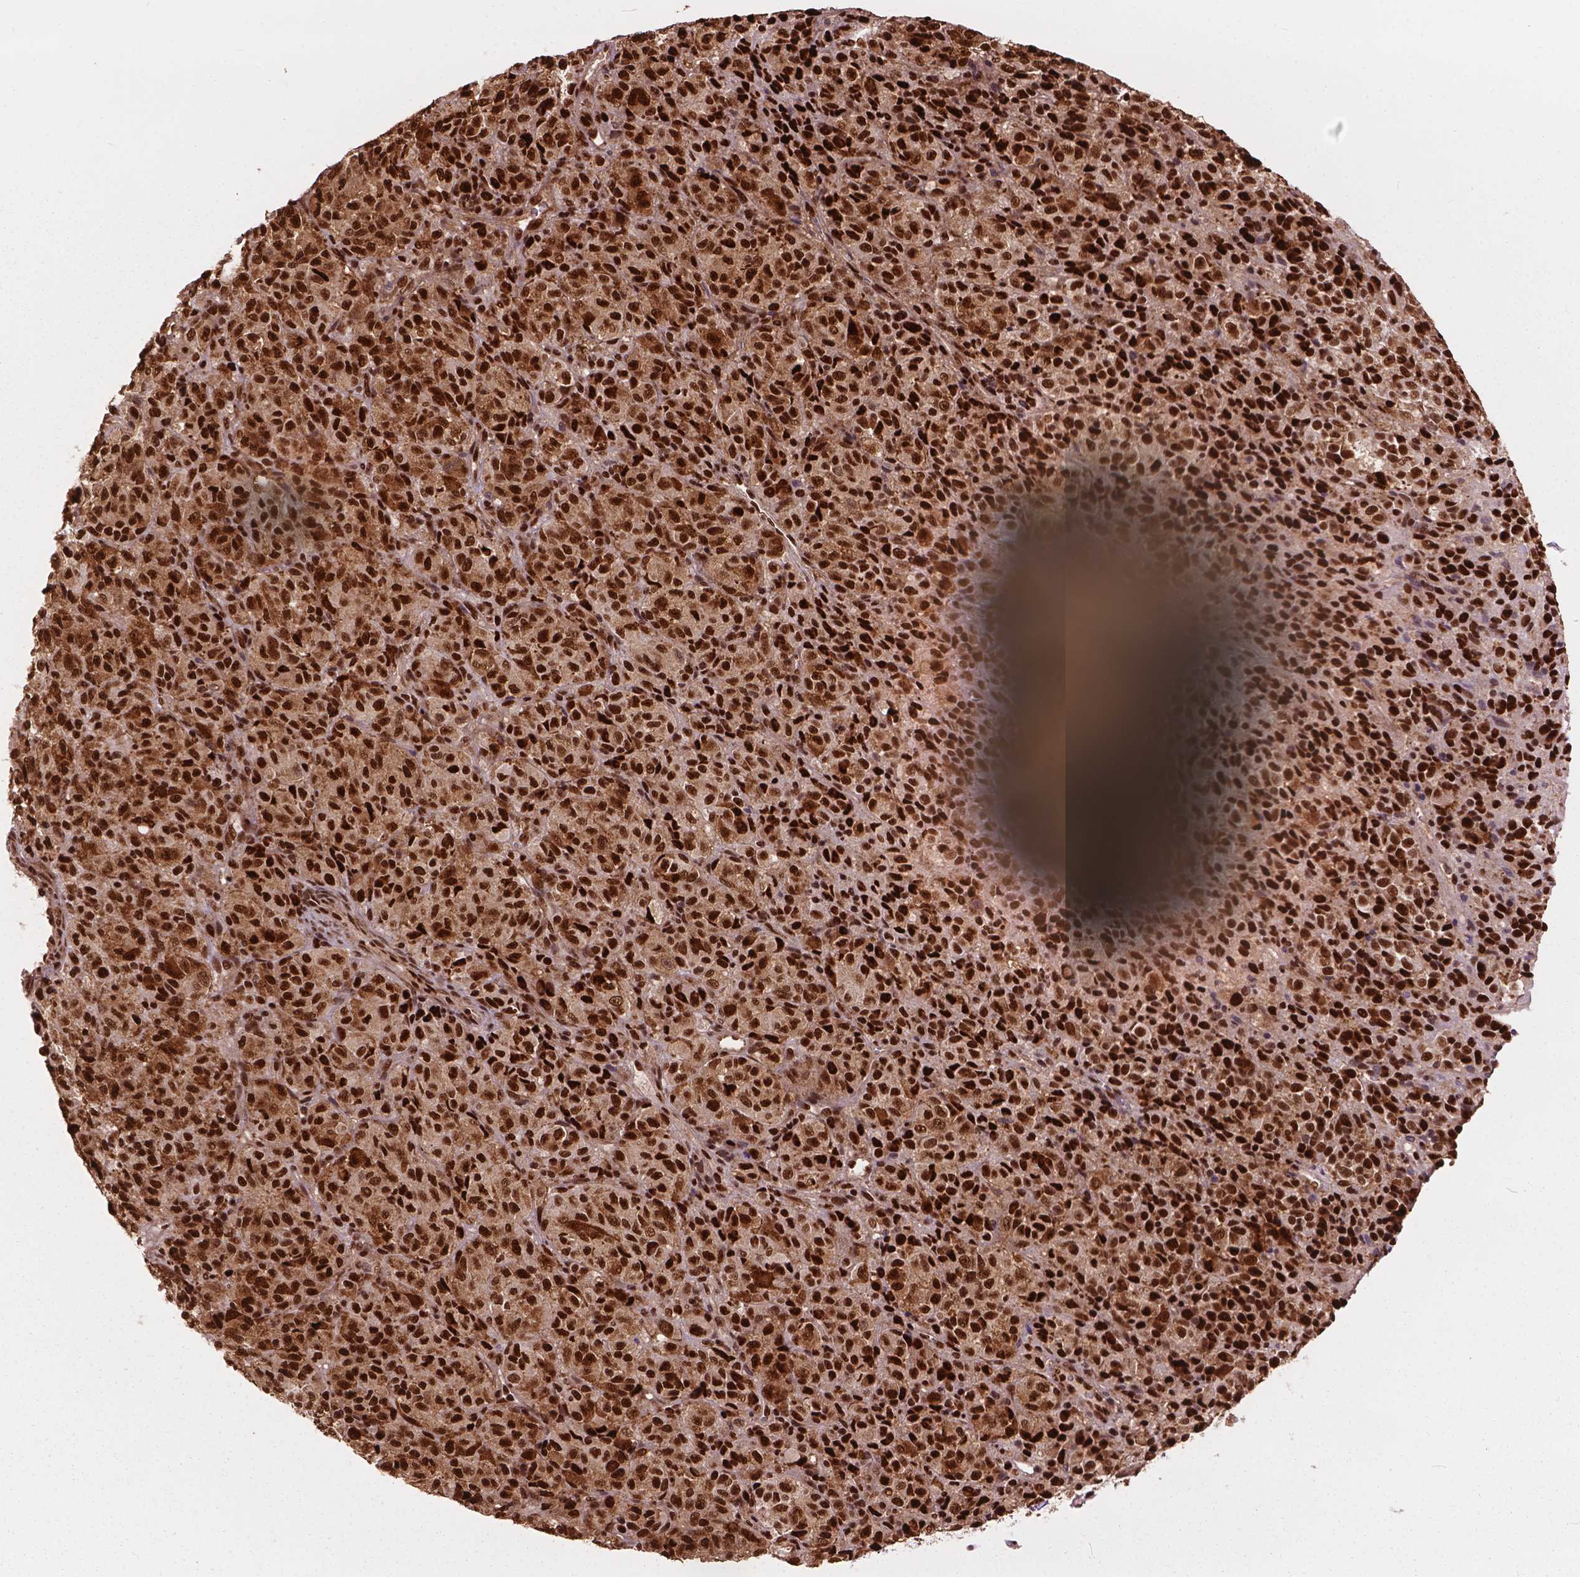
{"staining": {"intensity": "strong", "quantity": ">75%", "location": "cytoplasmic/membranous,nuclear"}, "tissue": "melanoma", "cell_type": "Tumor cells", "image_type": "cancer", "snomed": [{"axis": "morphology", "description": "Malignant melanoma, Metastatic site"}, {"axis": "topography", "description": "Brain"}], "caption": "Tumor cells exhibit strong cytoplasmic/membranous and nuclear positivity in approximately >75% of cells in malignant melanoma (metastatic site).", "gene": "ANP32B", "patient": {"sex": "female", "age": 56}}